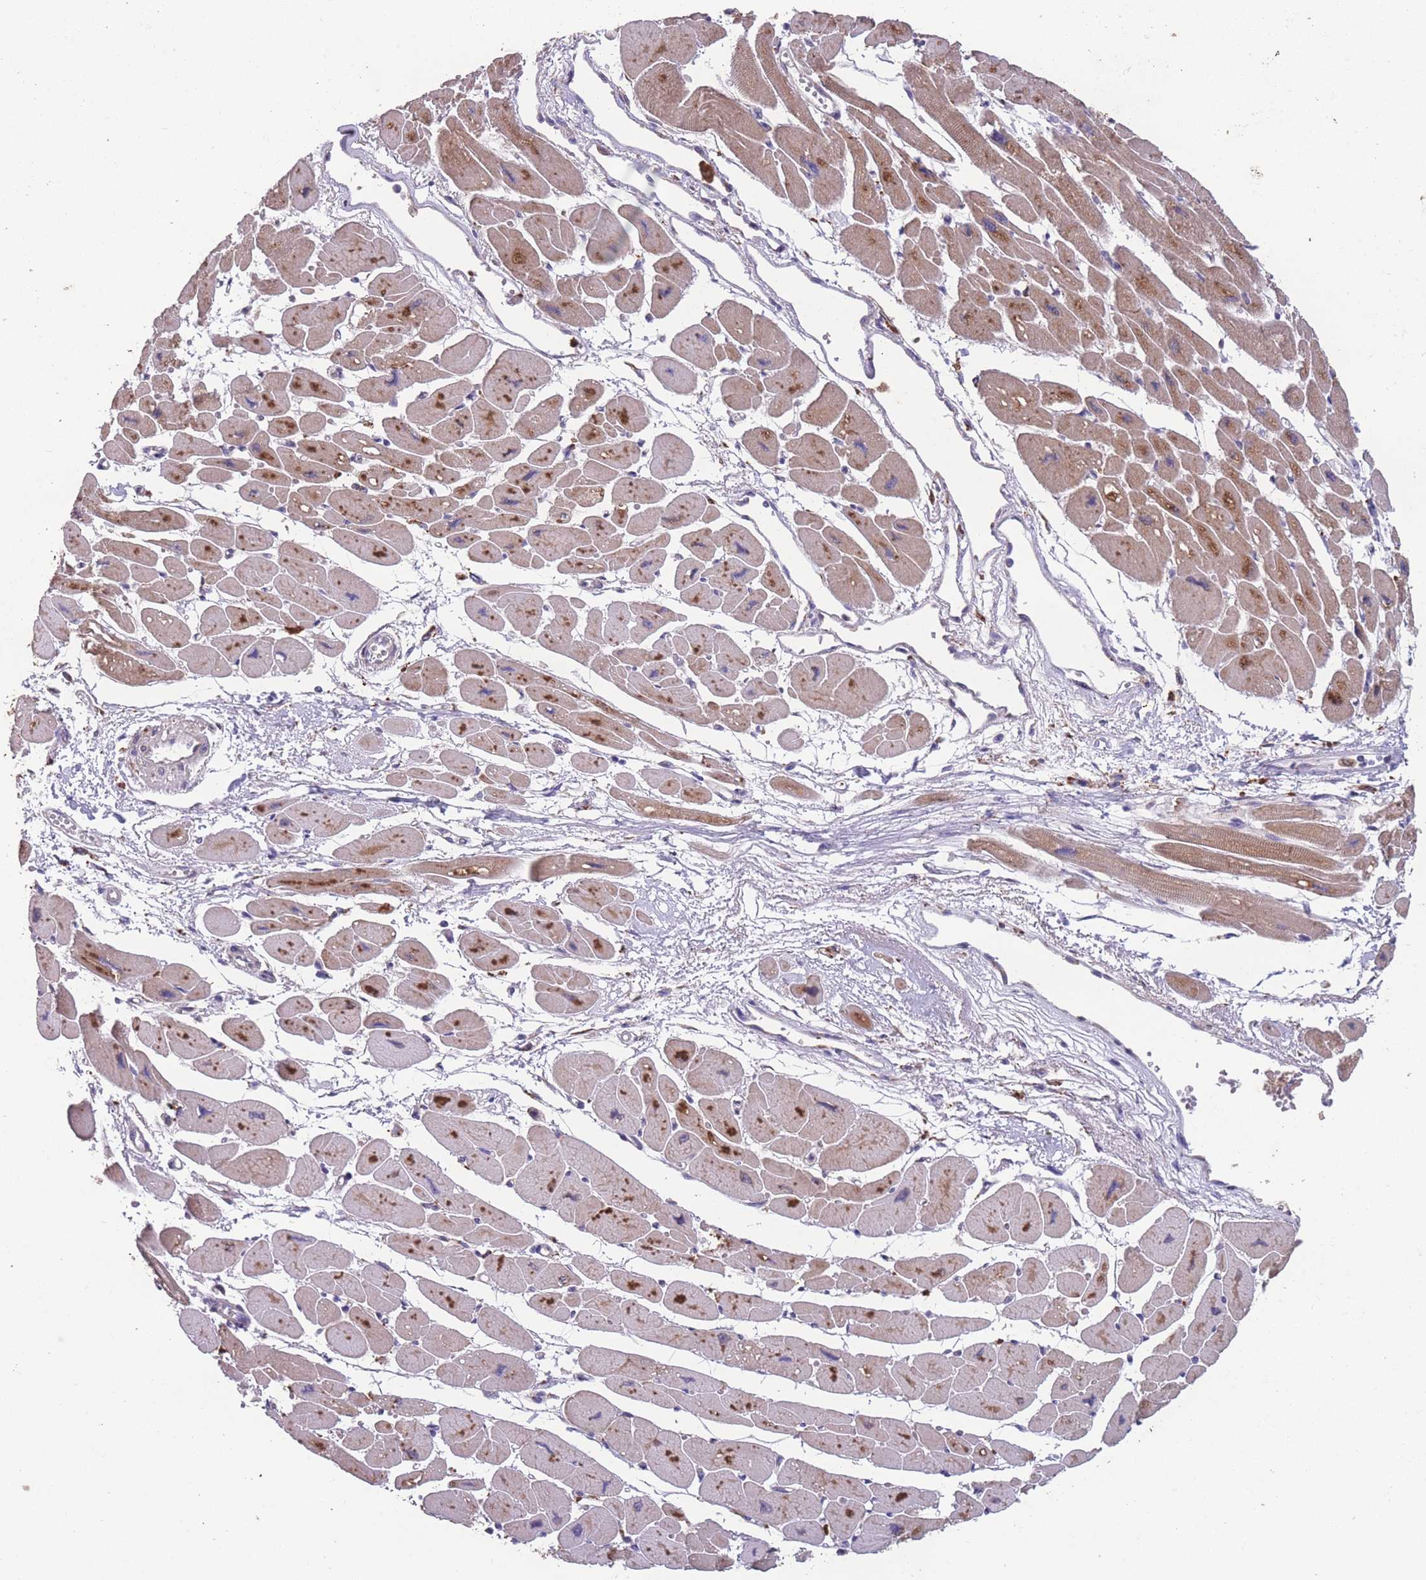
{"staining": {"intensity": "moderate", "quantity": ">75%", "location": "cytoplasmic/membranous"}, "tissue": "heart muscle", "cell_type": "Cardiomyocytes", "image_type": "normal", "snomed": [{"axis": "morphology", "description": "Normal tissue, NOS"}, {"axis": "topography", "description": "Heart"}], "caption": "Protein analysis of unremarkable heart muscle reveals moderate cytoplasmic/membranous positivity in approximately >75% of cardiomyocytes. (IHC, brightfield microscopy, high magnification).", "gene": "STIM2", "patient": {"sex": "female", "age": 54}}